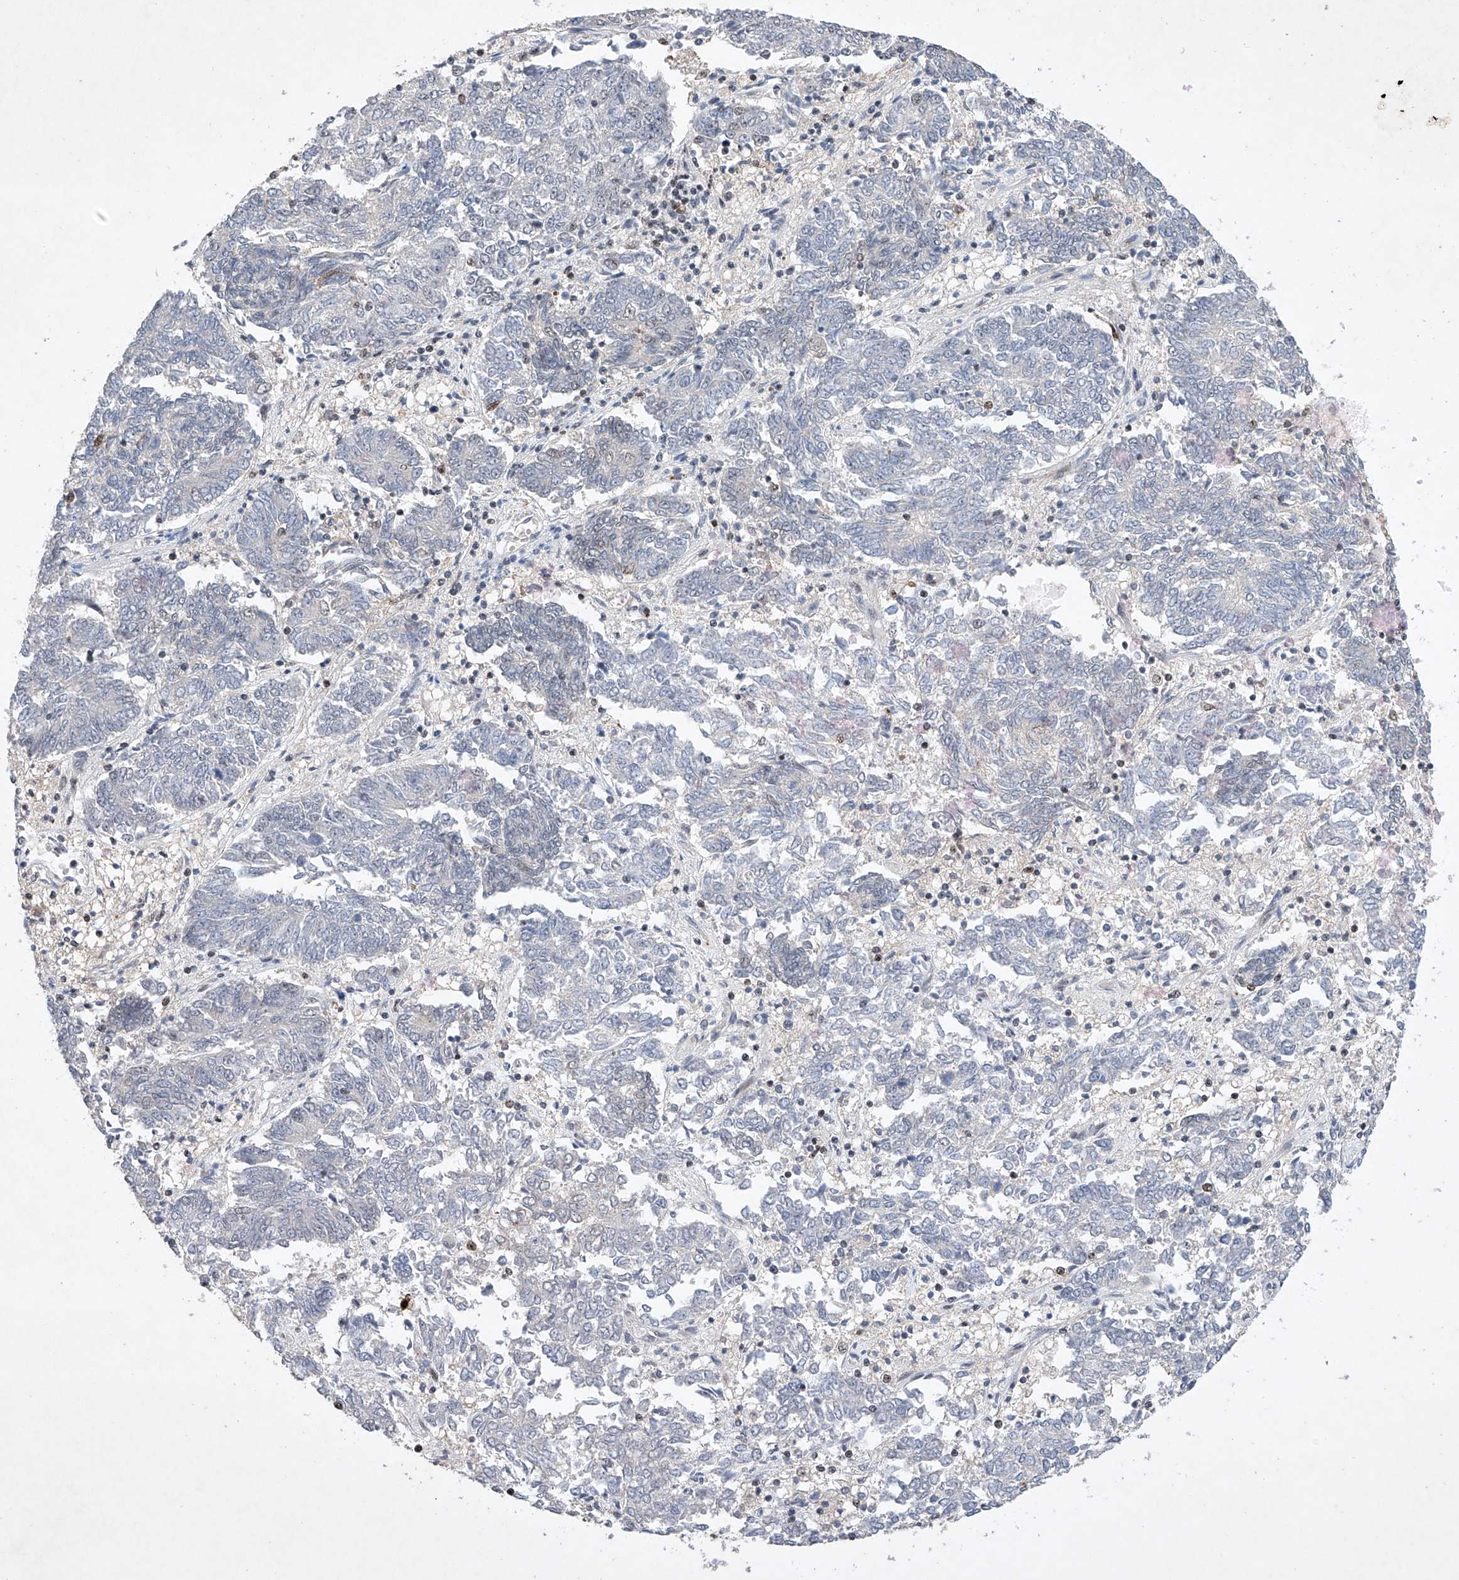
{"staining": {"intensity": "negative", "quantity": "none", "location": "none"}, "tissue": "endometrial cancer", "cell_type": "Tumor cells", "image_type": "cancer", "snomed": [{"axis": "morphology", "description": "Adenocarcinoma, NOS"}, {"axis": "topography", "description": "Endometrium"}], "caption": "Immunohistochemical staining of endometrial cancer (adenocarcinoma) reveals no significant expression in tumor cells.", "gene": "AFG1L", "patient": {"sex": "female", "age": 80}}